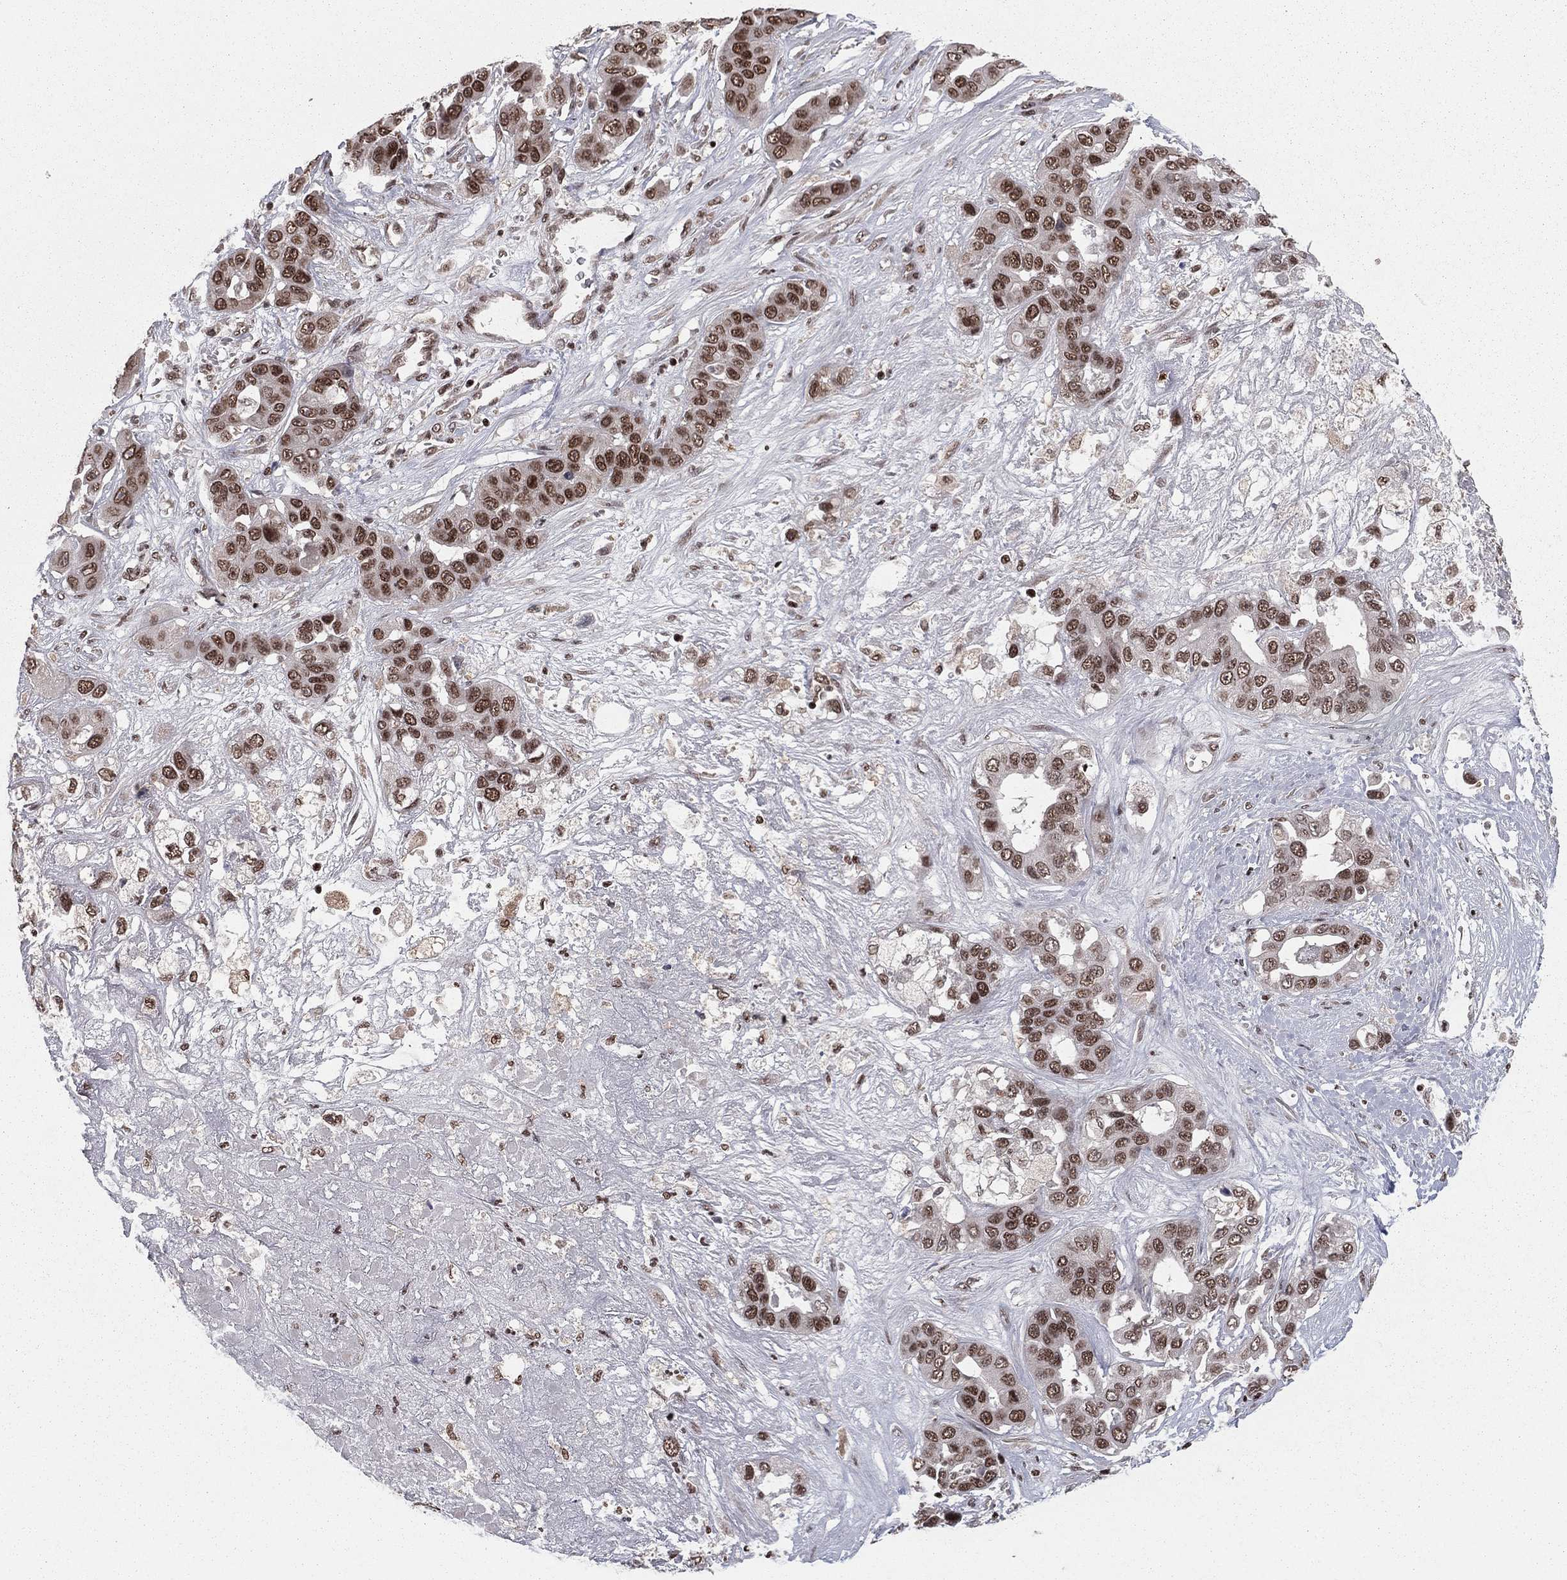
{"staining": {"intensity": "strong", "quantity": "25%-75%", "location": "nuclear"}, "tissue": "liver cancer", "cell_type": "Tumor cells", "image_type": "cancer", "snomed": [{"axis": "morphology", "description": "Cholangiocarcinoma"}, {"axis": "topography", "description": "Liver"}], "caption": "This histopathology image demonstrates immunohistochemistry staining of cholangiocarcinoma (liver), with high strong nuclear expression in approximately 25%-75% of tumor cells.", "gene": "NFYB", "patient": {"sex": "female", "age": 52}}